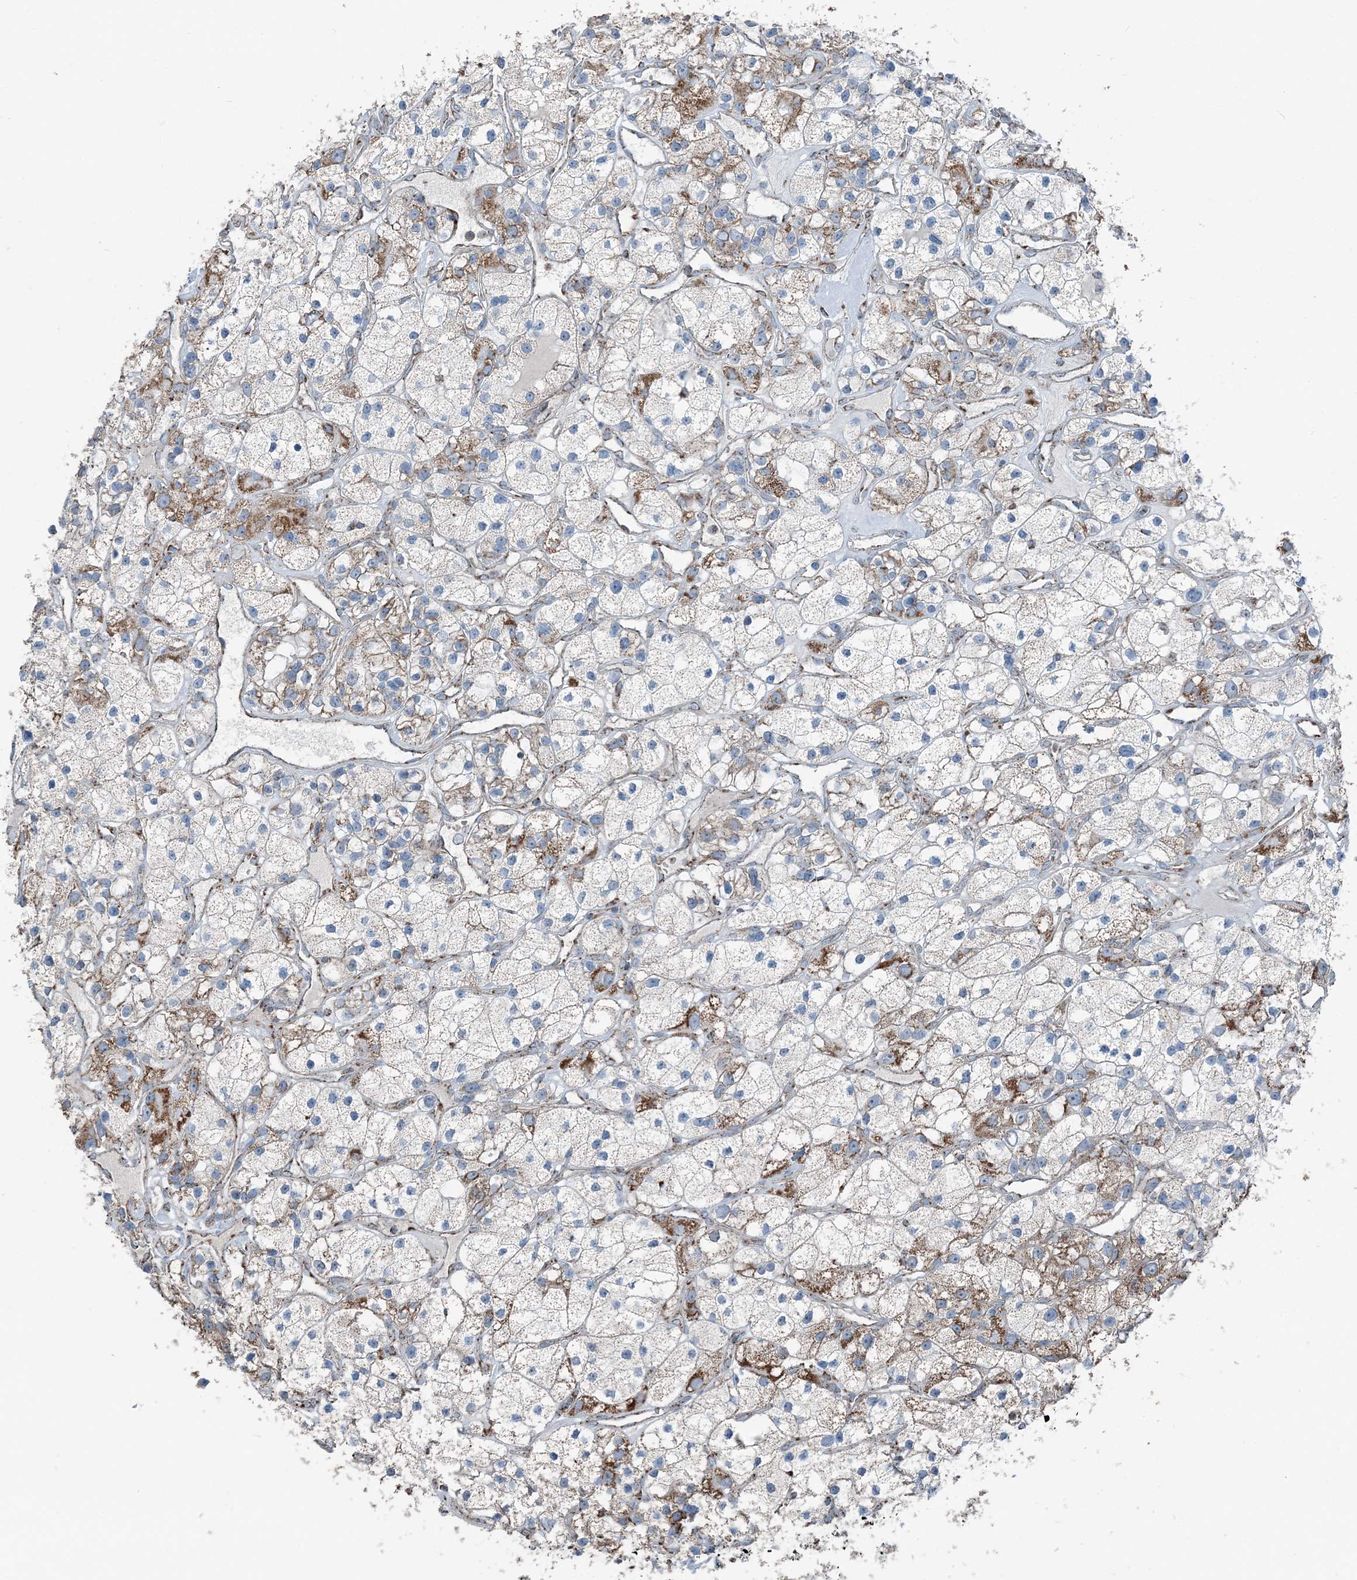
{"staining": {"intensity": "moderate", "quantity": "<25%", "location": "cytoplasmic/membranous"}, "tissue": "renal cancer", "cell_type": "Tumor cells", "image_type": "cancer", "snomed": [{"axis": "morphology", "description": "Adenocarcinoma, NOS"}, {"axis": "topography", "description": "Kidney"}], "caption": "Tumor cells display low levels of moderate cytoplasmic/membranous staining in approximately <25% of cells in human adenocarcinoma (renal). Nuclei are stained in blue.", "gene": "SUCLG1", "patient": {"sex": "female", "age": 57}}